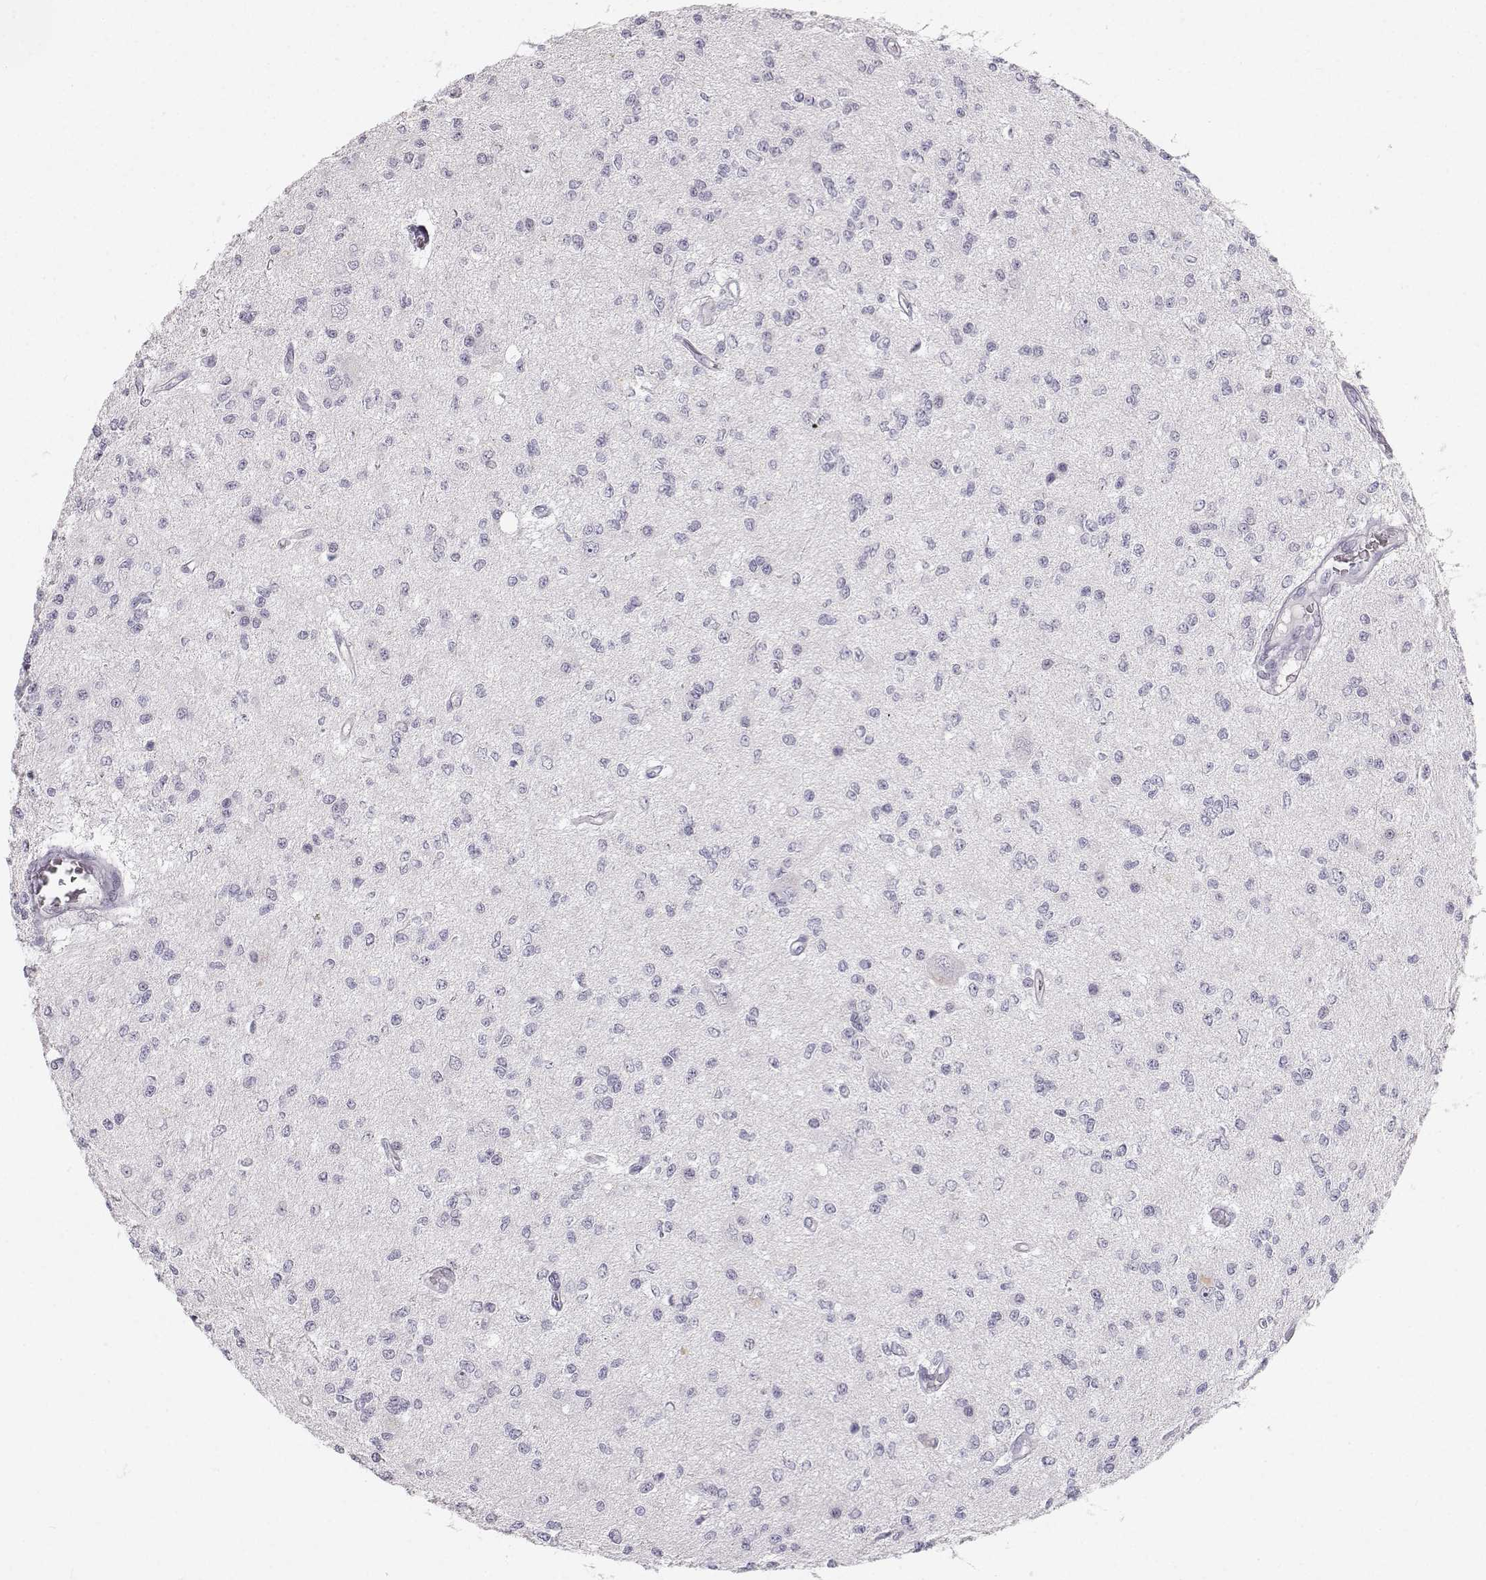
{"staining": {"intensity": "negative", "quantity": "none", "location": "none"}, "tissue": "glioma", "cell_type": "Tumor cells", "image_type": "cancer", "snomed": [{"axis": "morphology", "description": "Glioma, malignant, Low grade"}, {"axis": "topography", "description": "Brain"}], "caption": "An immunohistochemistry (IHC) image of glioma is shown. There is no staining in tumor cells of glioma.", "gene": "ZNF185", "patient": {"sex": "male", "age": 67}}